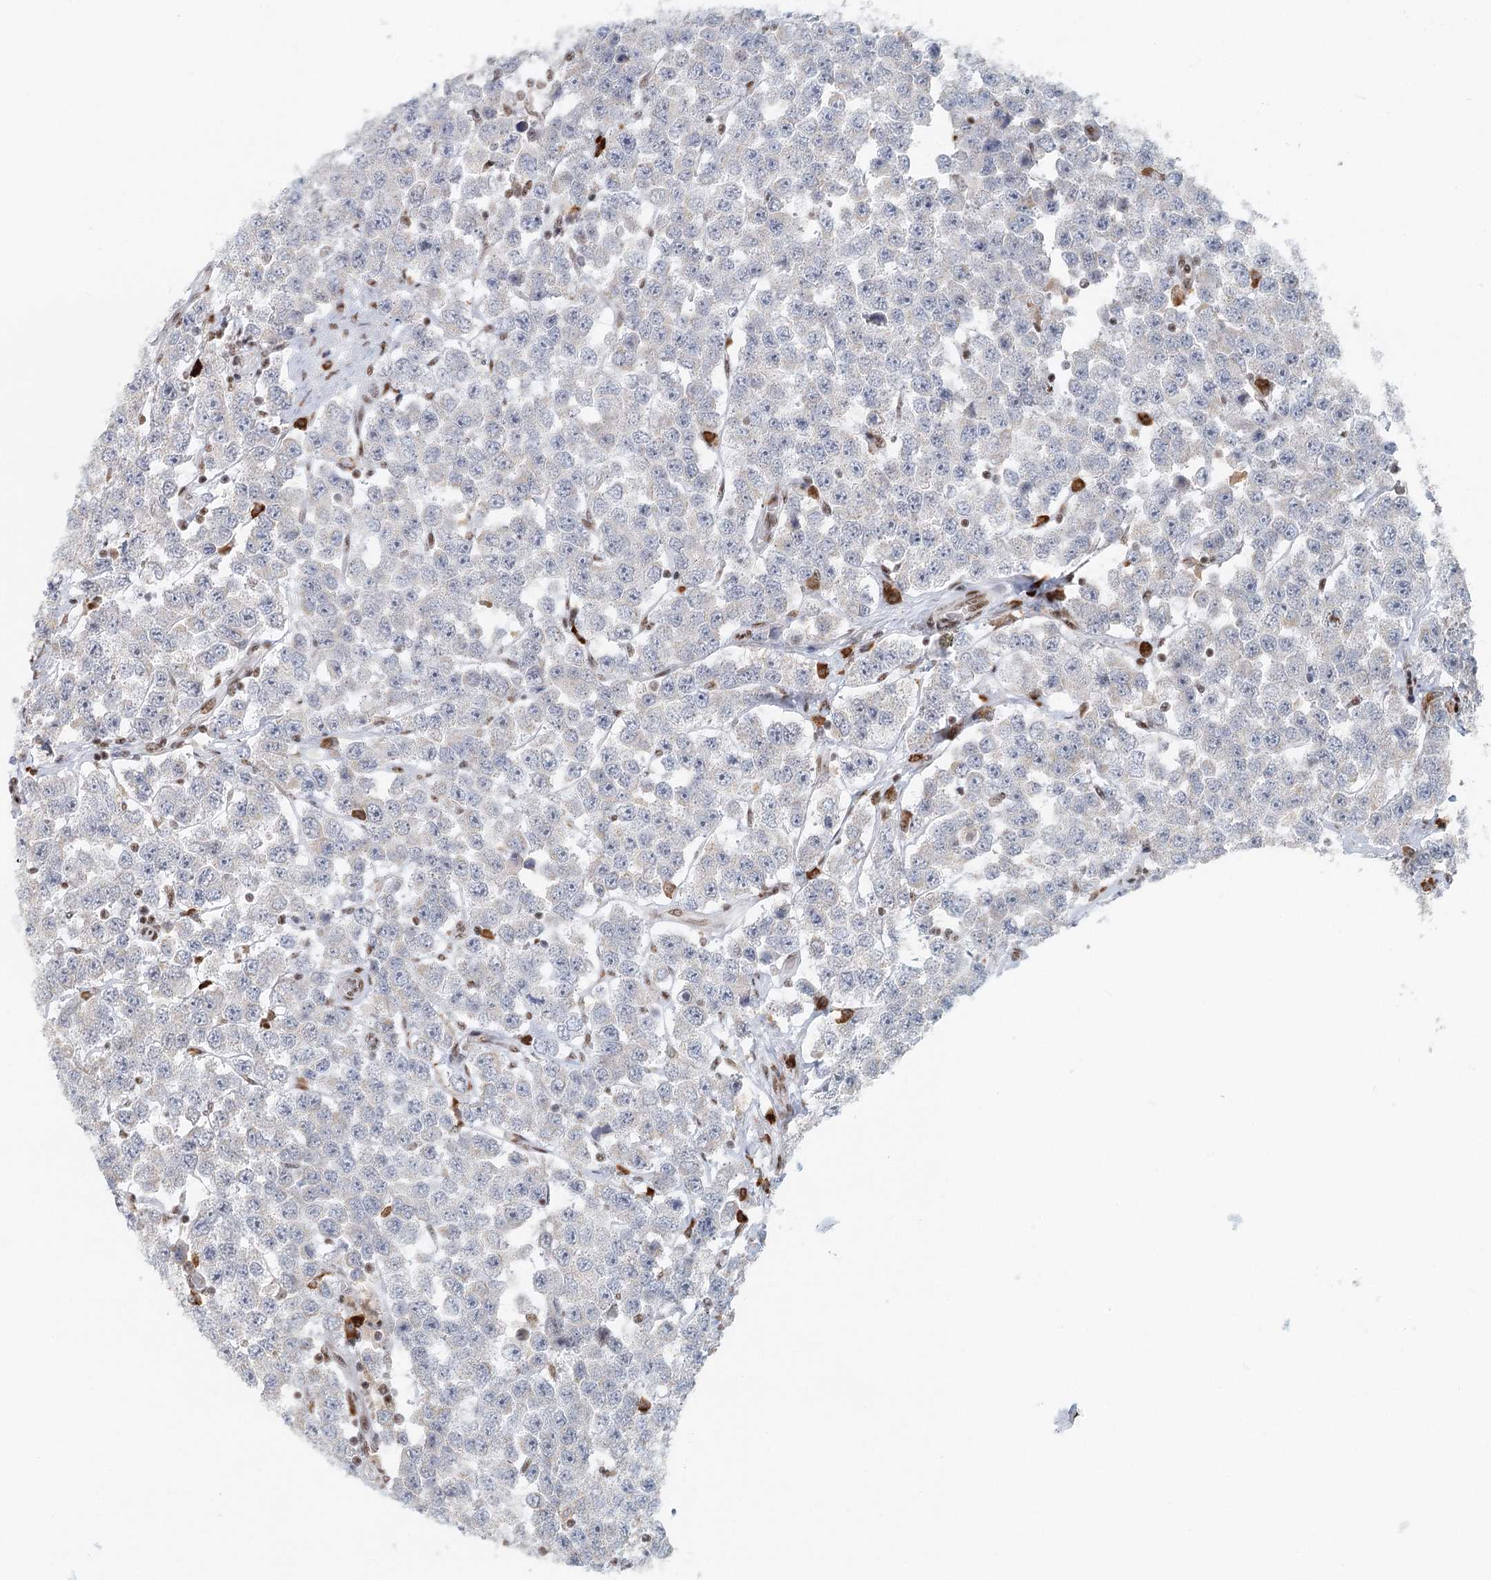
{"staining": {"intensity": "negative", "quantity": "none", "location": "none"}, "tissue": "testis cancer", "cell_type": "Tumor cells", "image_type": "cancer", "snomed": [{"axis": "morphology", "description": "Seminoma, NOS"}, {"axis": "topography", "description": "Testis"}], "caption": "IHC image of testis cancer (seminoma) stained for a protein (brown), which reveals no staining in tumor cells. Brightfield microscopy of IHC stained with DAB (3,3'-diaminobenzidine) (brown) and hematoxylin (blue), captured at high magnification.", "gene": "BNIP5", "patient": {"sex": "male", "age": 28}}